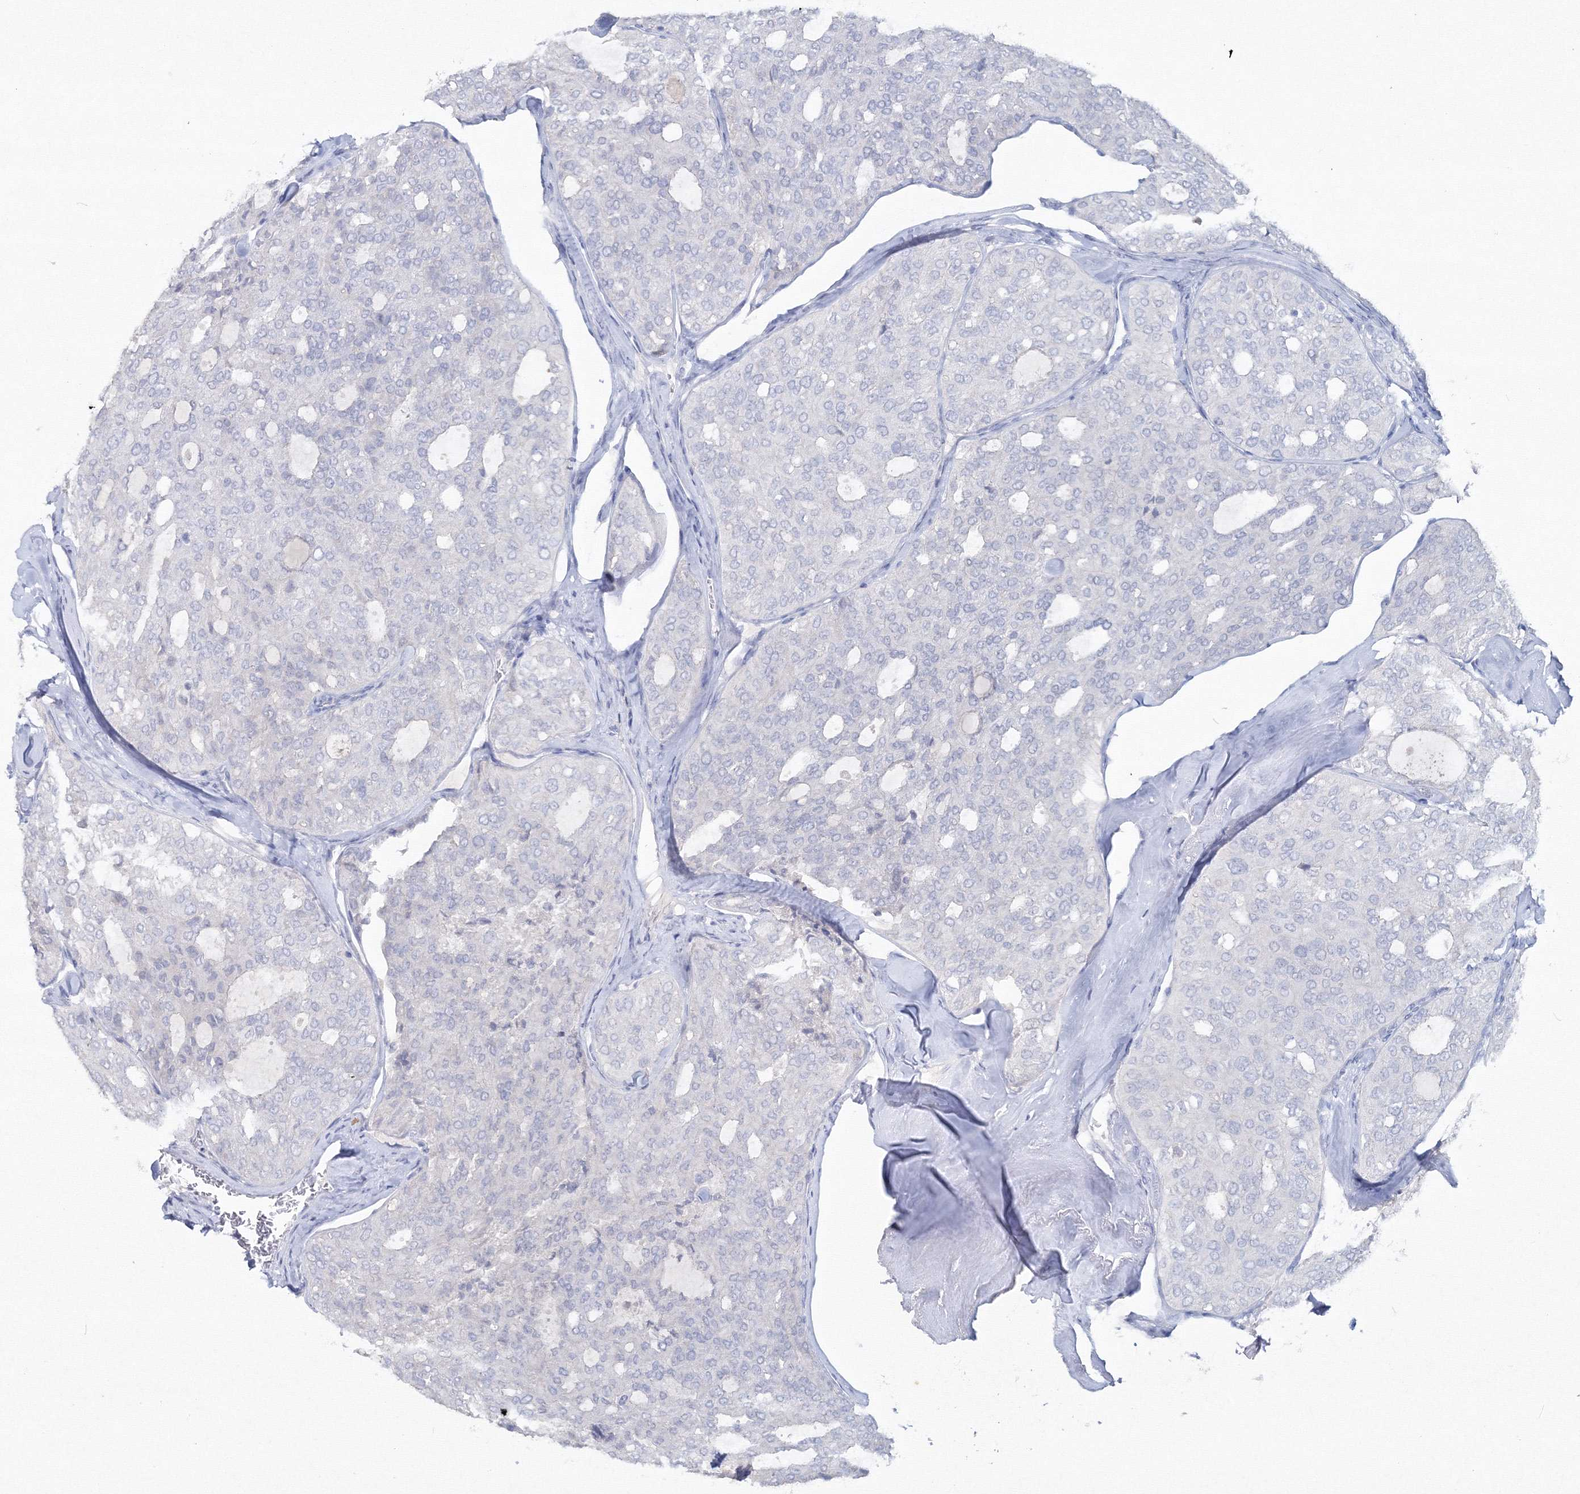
{"staining": {"intensity": "negative", "quantity": "none", "location": "none"}, "tissue": "thyroid cancer", "cell_type": "Tumor cells", "image_type": "cancer", "snomed": [{"axis": "morphology", "description": "Follicular adenoma carcinoma, NOS"}, {"axis": "topography", "description": "Thyroid gland"}], "caption": "An IHC image of thyroid cancer (follicular adenoma carcinoma) is shown. There is no staining in tumor cells of thyroid cancer (follicular adenoma carcinoma).", "gene": "GCKR", "patient": {"sex": "male", "age": 75}}